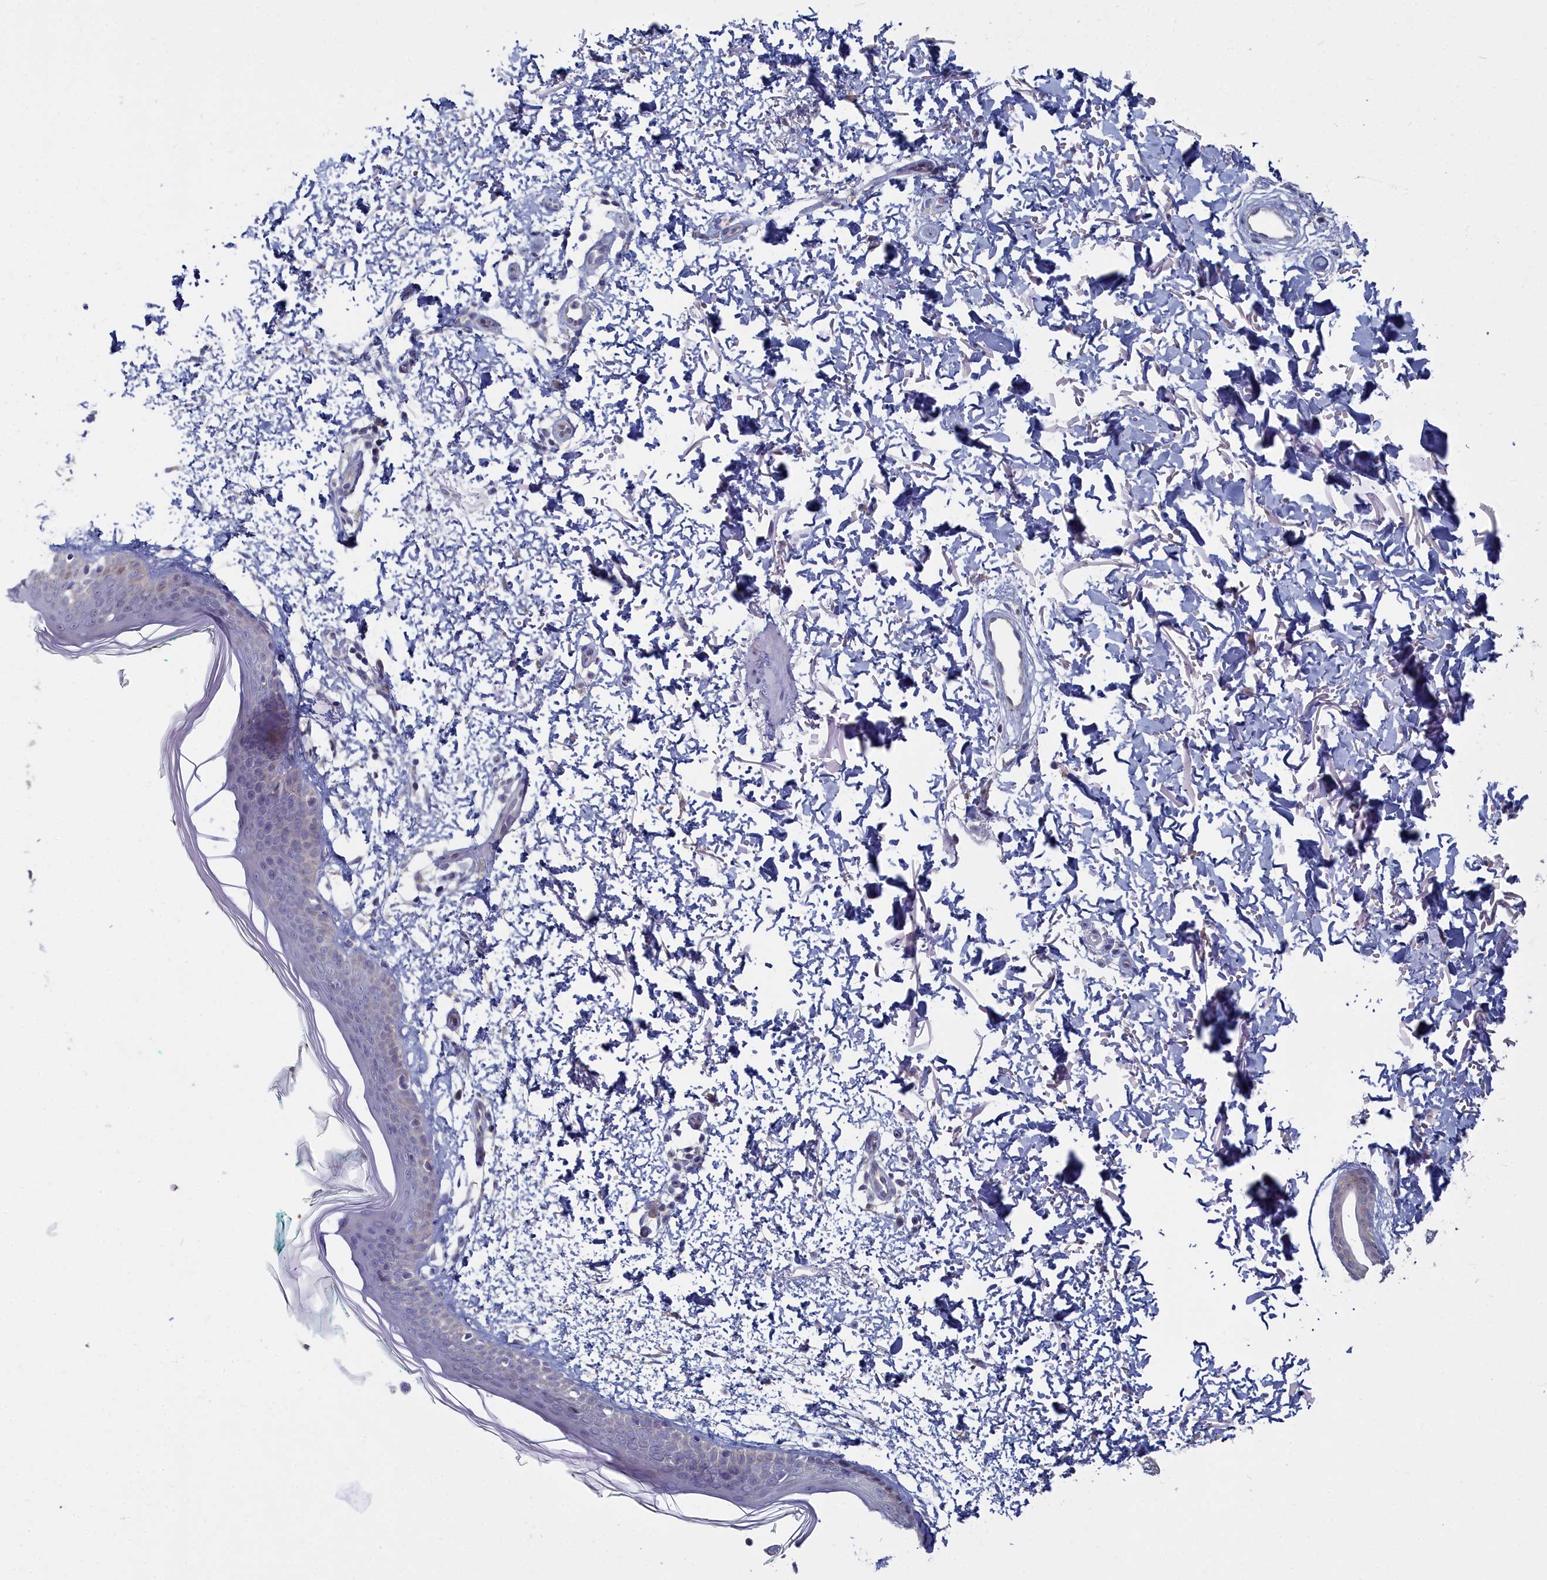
{"staining": {"intensity": "negative", "quantity": "none", "location": "none"}, "tissue": "skin", "cell_type": "Fibroblasts", "image_type": "normal", "snomed": [{"axis": "morphology", "description": "Normal tissue, NOS"}, {"axis": "topography", "description": "Skin"}], "caption": "DAB immunohistochemical staining of benign skin reveals no significant expression in fibroblasts. Nuclei are stained in blue.", "gene": "CCDC149", "patient": {"sex": "male", "age": 66}}